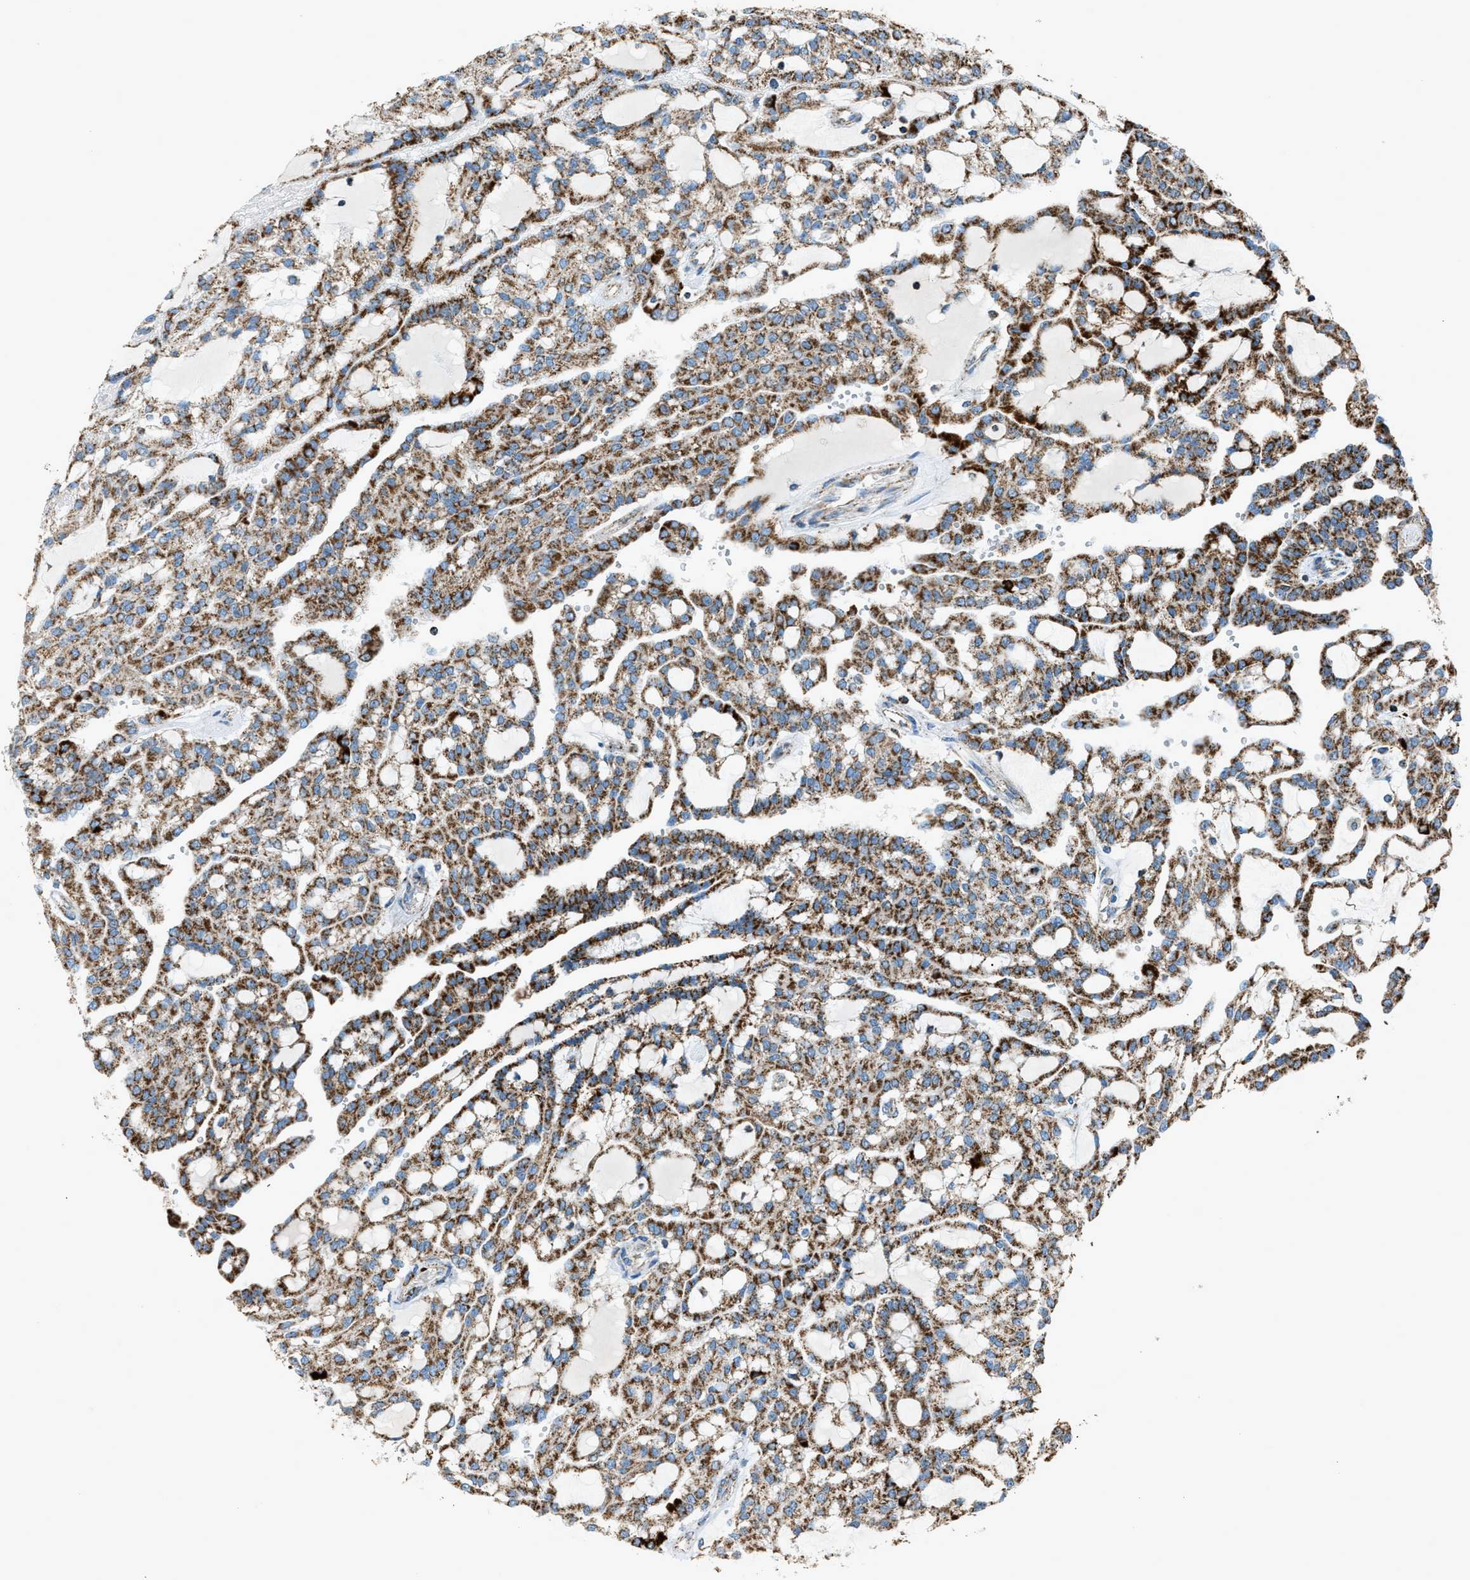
{"staining": {"intensity": "strong", "quantity": ">75%", "location": "cytoplasmic/membranous"}, "tissue": "renal cancer", "cell_type": "Tumor cells", "image_type": "cancer", "snomed": [{"axis": "morphology", "description": "Adenocarcinoma, NOS"}, {"axis": "topography", "description": "Kidney"}], "caption": "This is an image of immunohistochemistry staining of renal adenocarcinoma, which shows strong staining in the cytoplasmic/membranous of tumor cells.", "gene": "MDH2", "patient": {"sex": "male", "age": 63}}